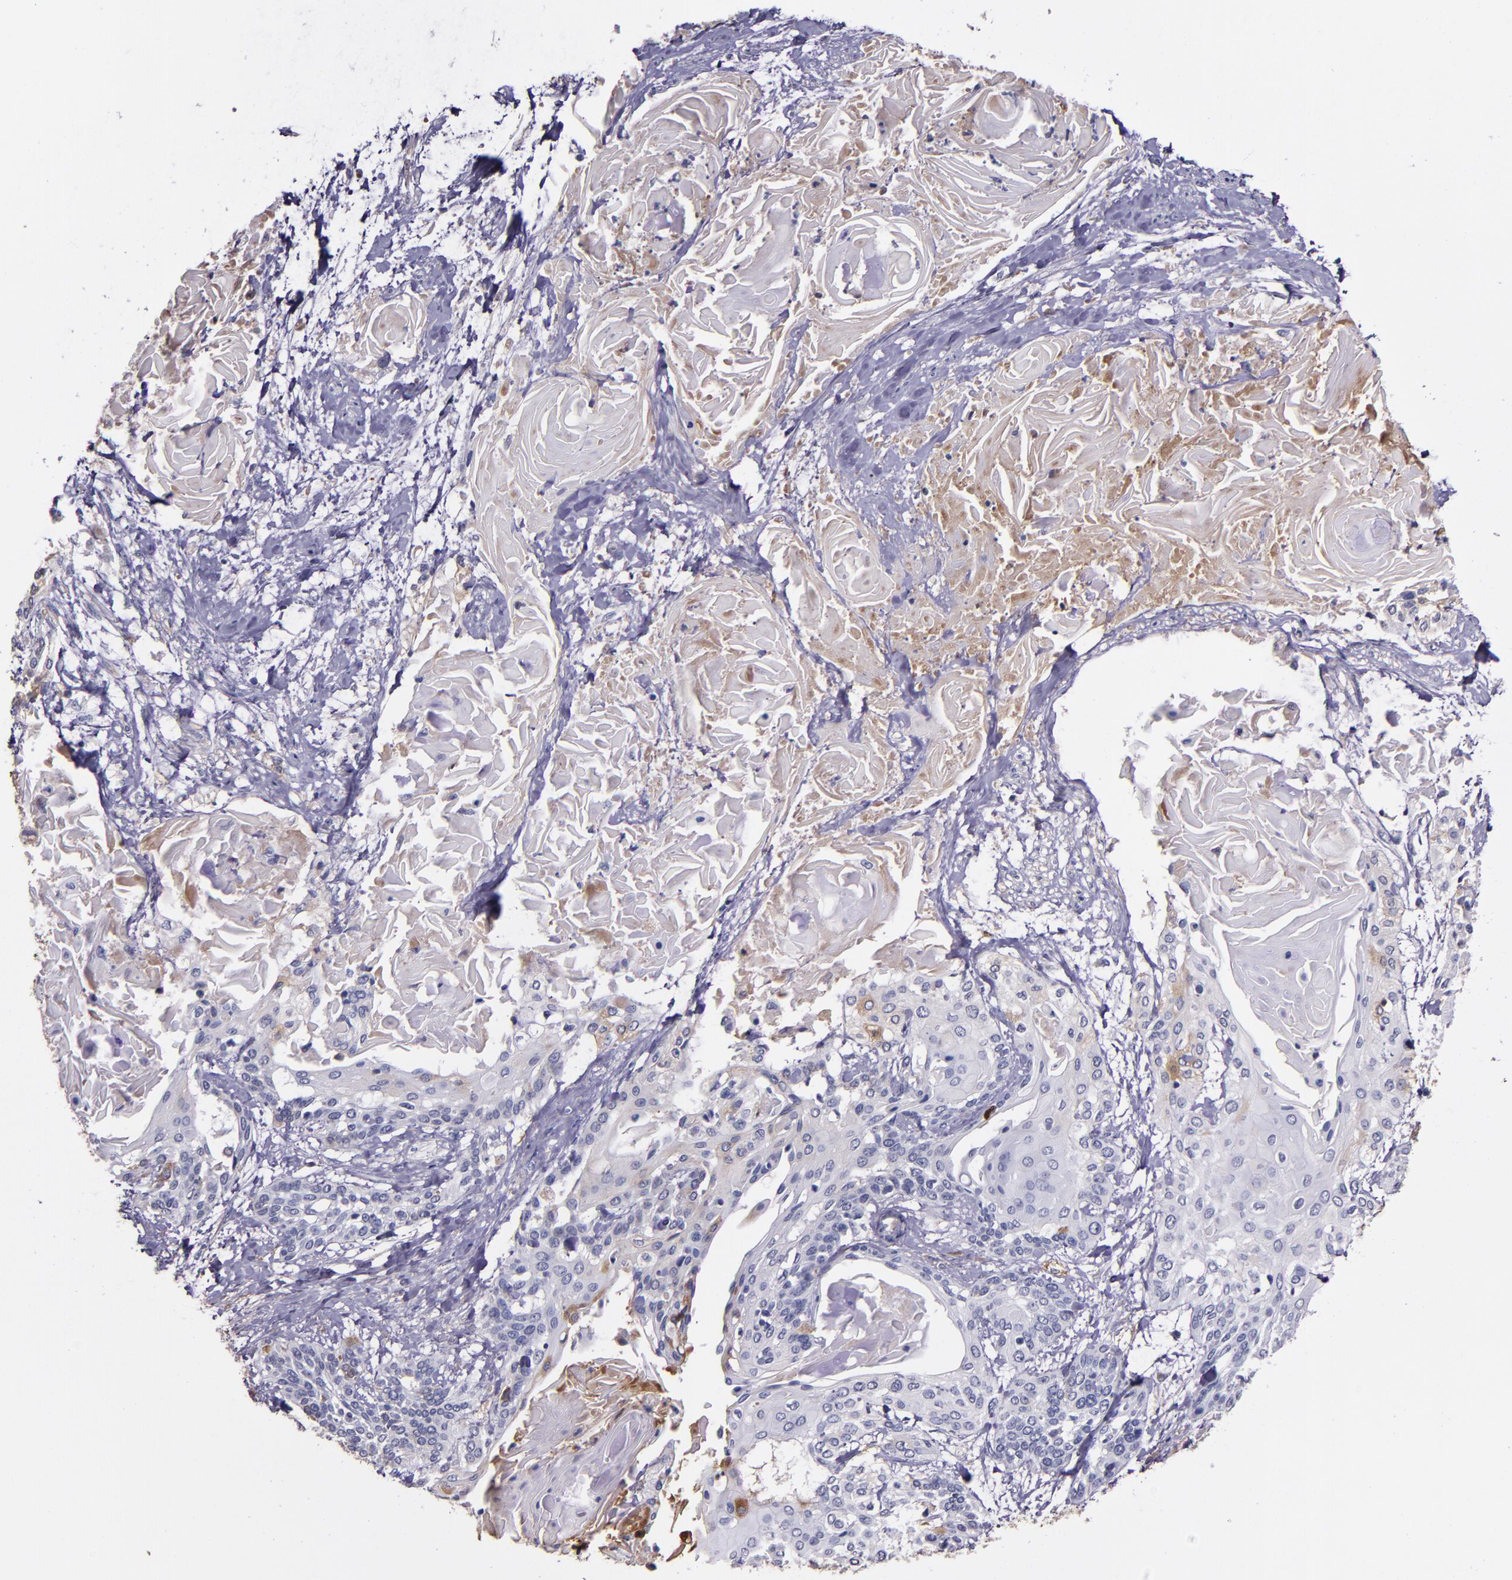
{"staining": {"intensity": "negative", "quantity": "none", "location": "none"}, "tissue": "cervical cancer", "cell_type": "Tumor cells", "image_type": "cancer", "snomed": [{"axis": "morphology", "description": "Squamous cell carcinoma, NOS"}, {"axis": "topography", "description": "Cervix"}], "caption": "This is an IHC histopathology image of human cervical squamous cell carcinoma. There is no staining in tumor cells.", "gene": "A2M", "patient": {"sex": "female", "age": 57}}